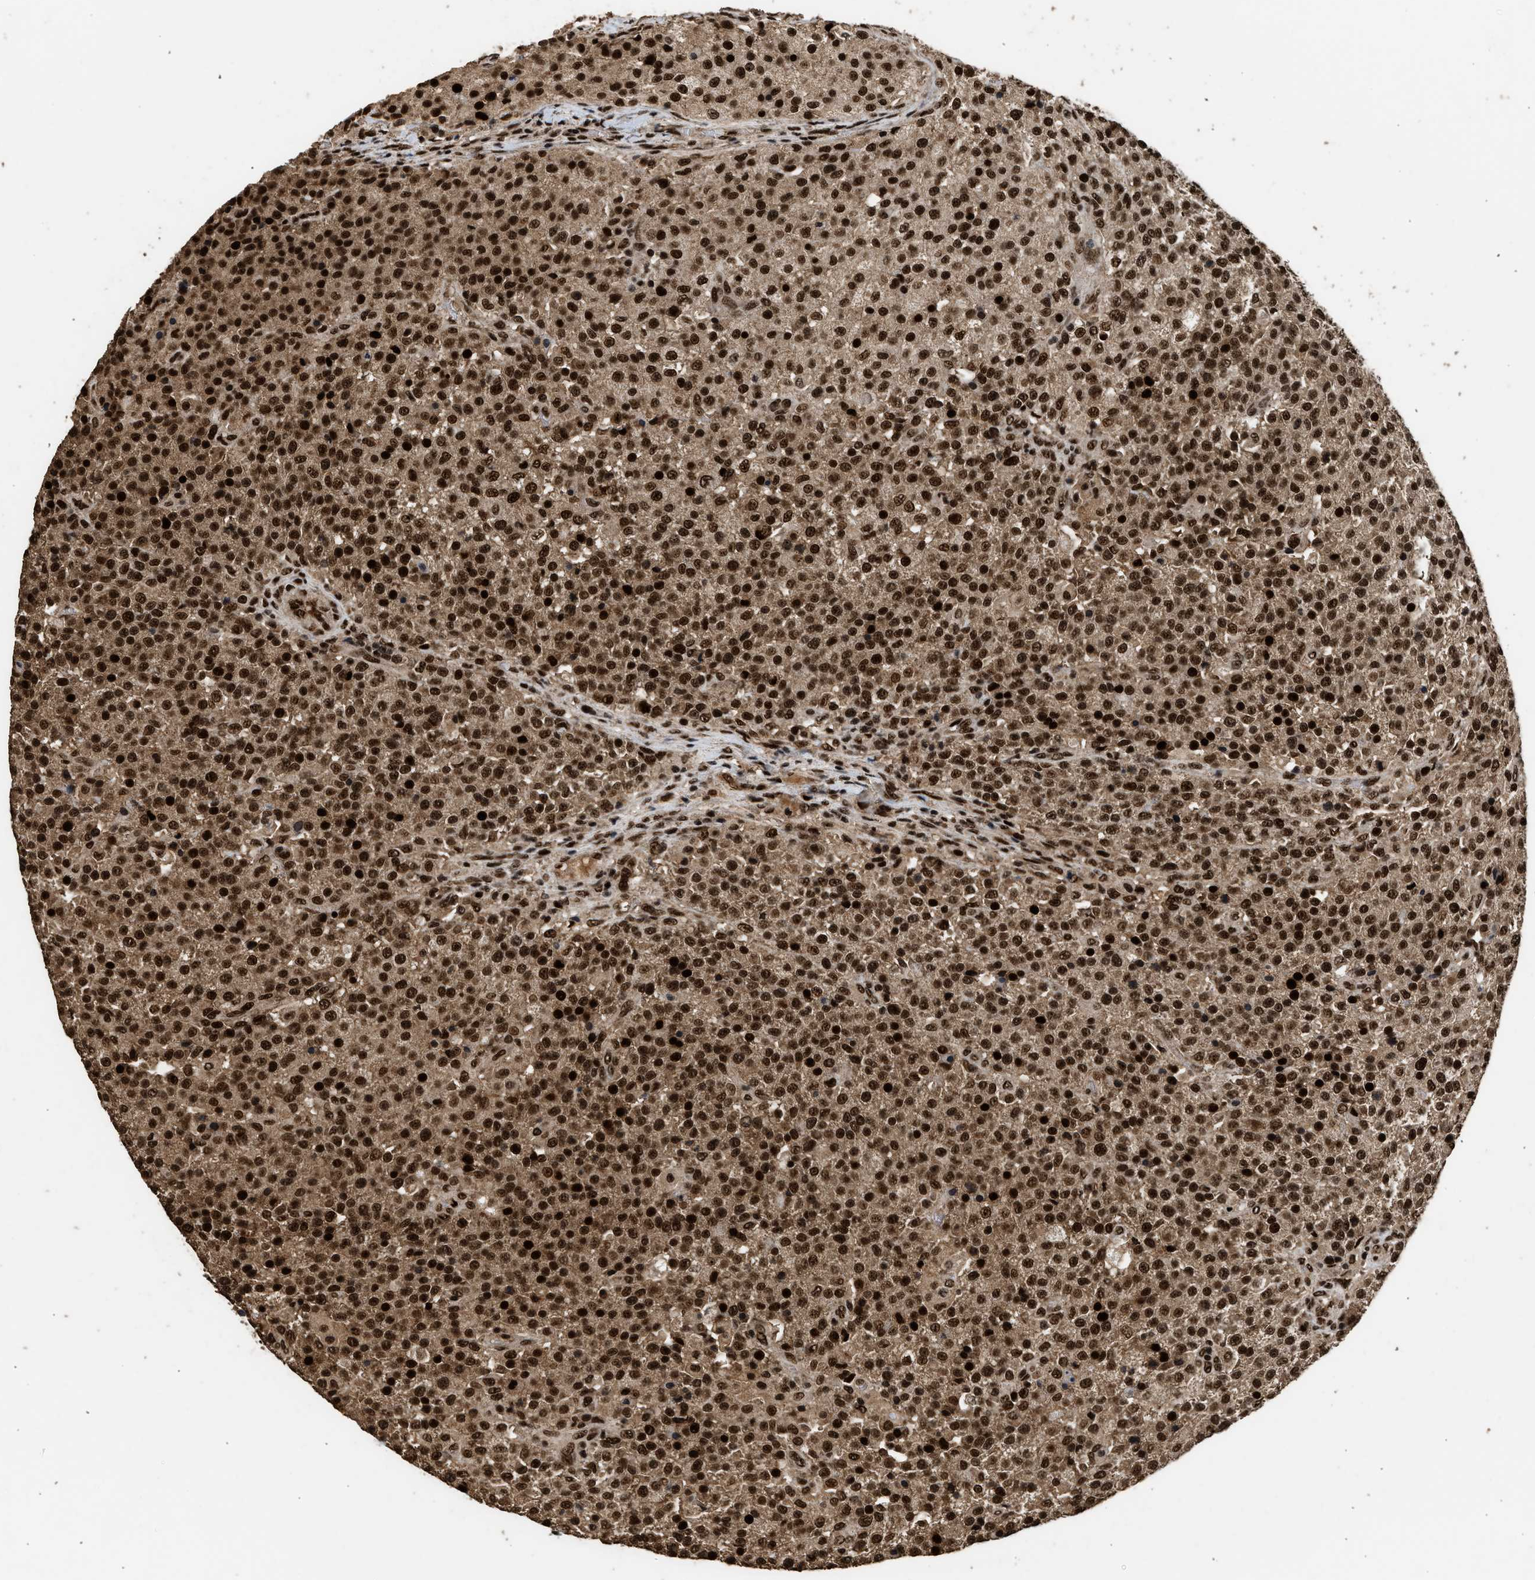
{"staining": {"intensity": "strong", "quantity": ">75%", "location": "cytoplasmic/membranous,nuclear"}, "tissue": "testis cancer", "cell_type": "Tumor cells", "image_type": "cancer", "snomed": [{"axis": "morphology", "description": "Seminoma, NOS"}, {"axis": "topography", "description": "Testis"}], "caption": "Tumor cells reveal high levels of strong cytoplasmic/membranous and nuclear positivity in about >75% of cells in testis seminoma.", "gene": "PPP4R3B", "patient": {"sex": "male", "age": 59}}